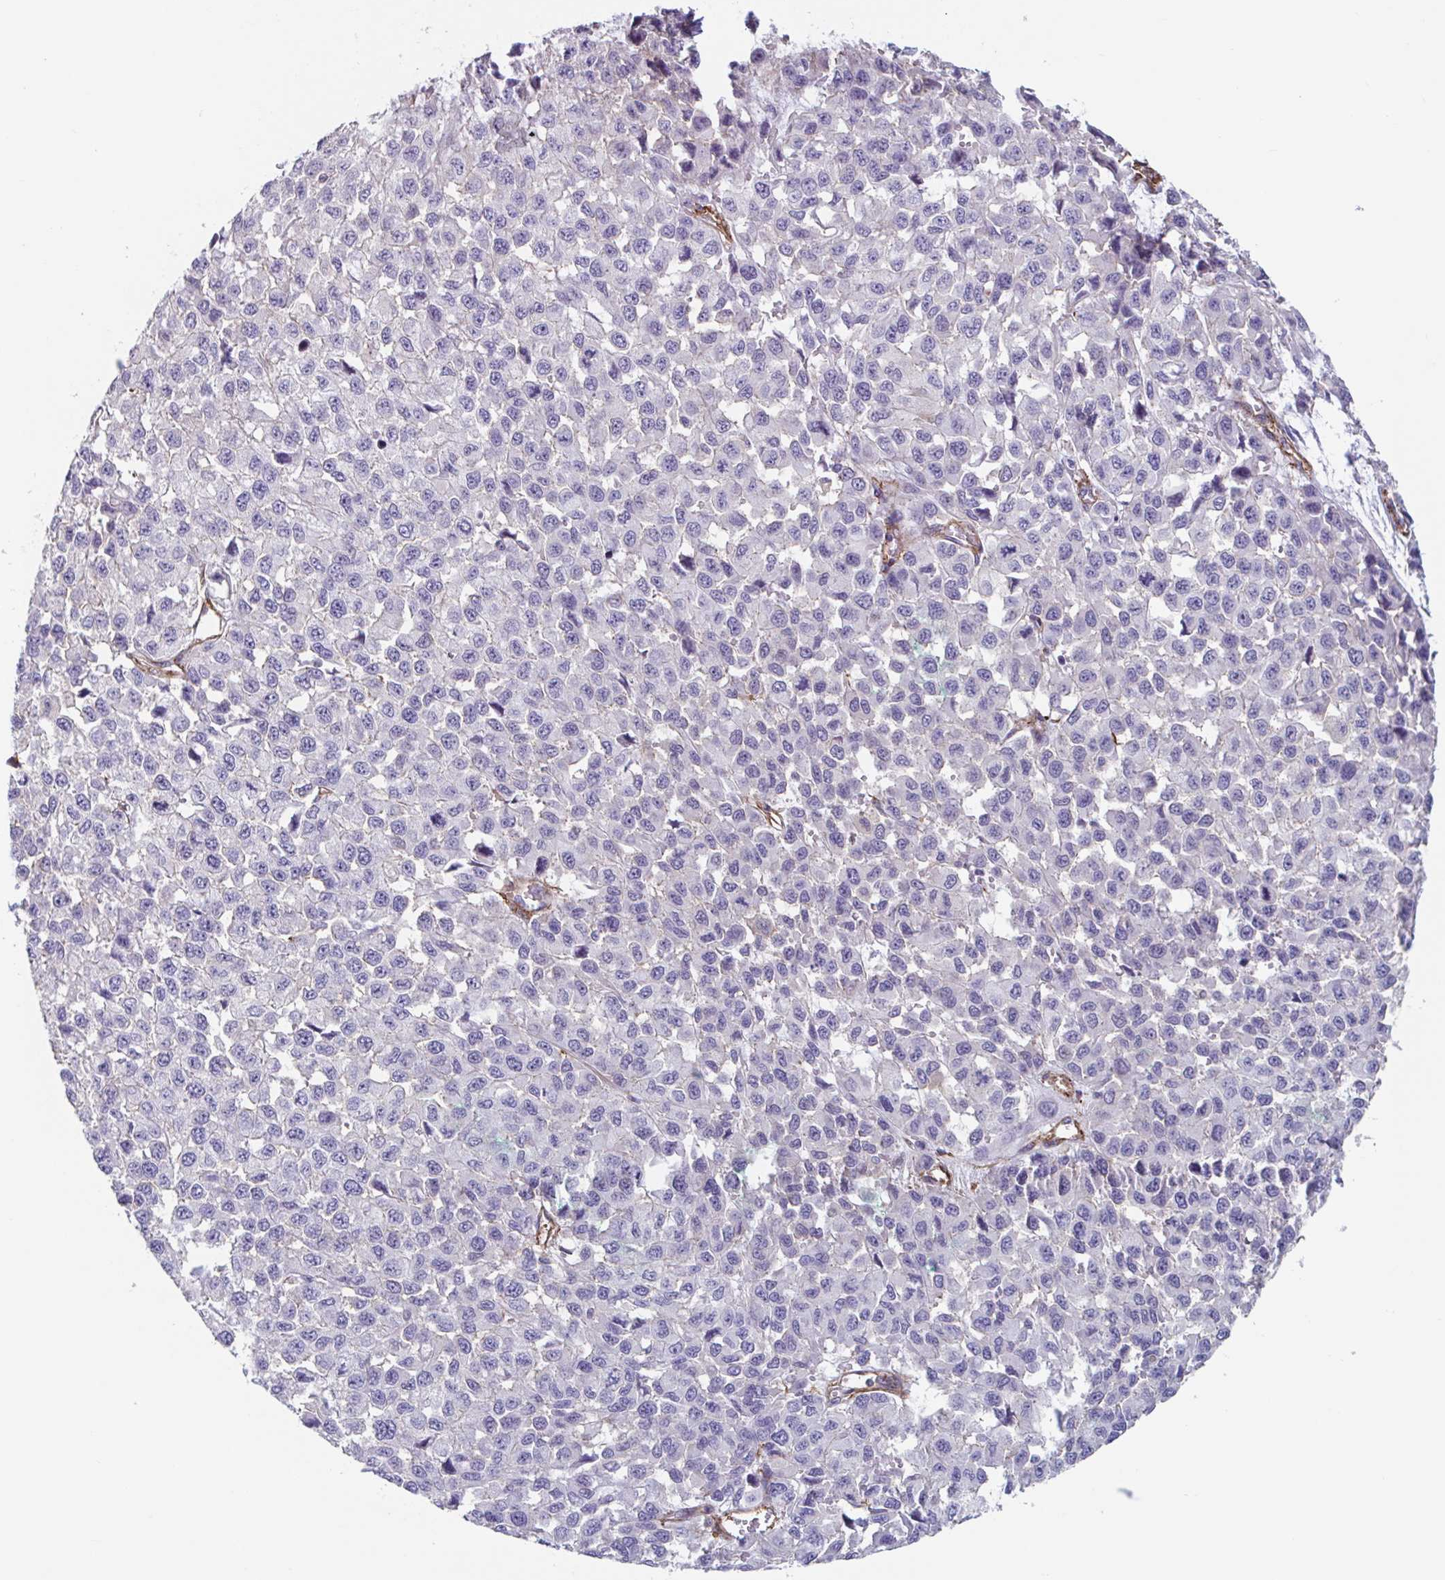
{"staining": {"intensity": "negative", "quantity": "none", "location": "none"}, "tissue": "melanoma", "cell_type": "Tumor cells", "image_type": "cancer", "snomed": [{"axis": "morphology", "description": "Malignant melanoma, NOS"}, {"axis": "topography", "description": "Skin"}], "caption": "This is an immunohistochemistry image of human melanoma. There is no positivity in tumor cells.", "gene": "SHISA7", "patient": {"sex": "male", "age": 62}}